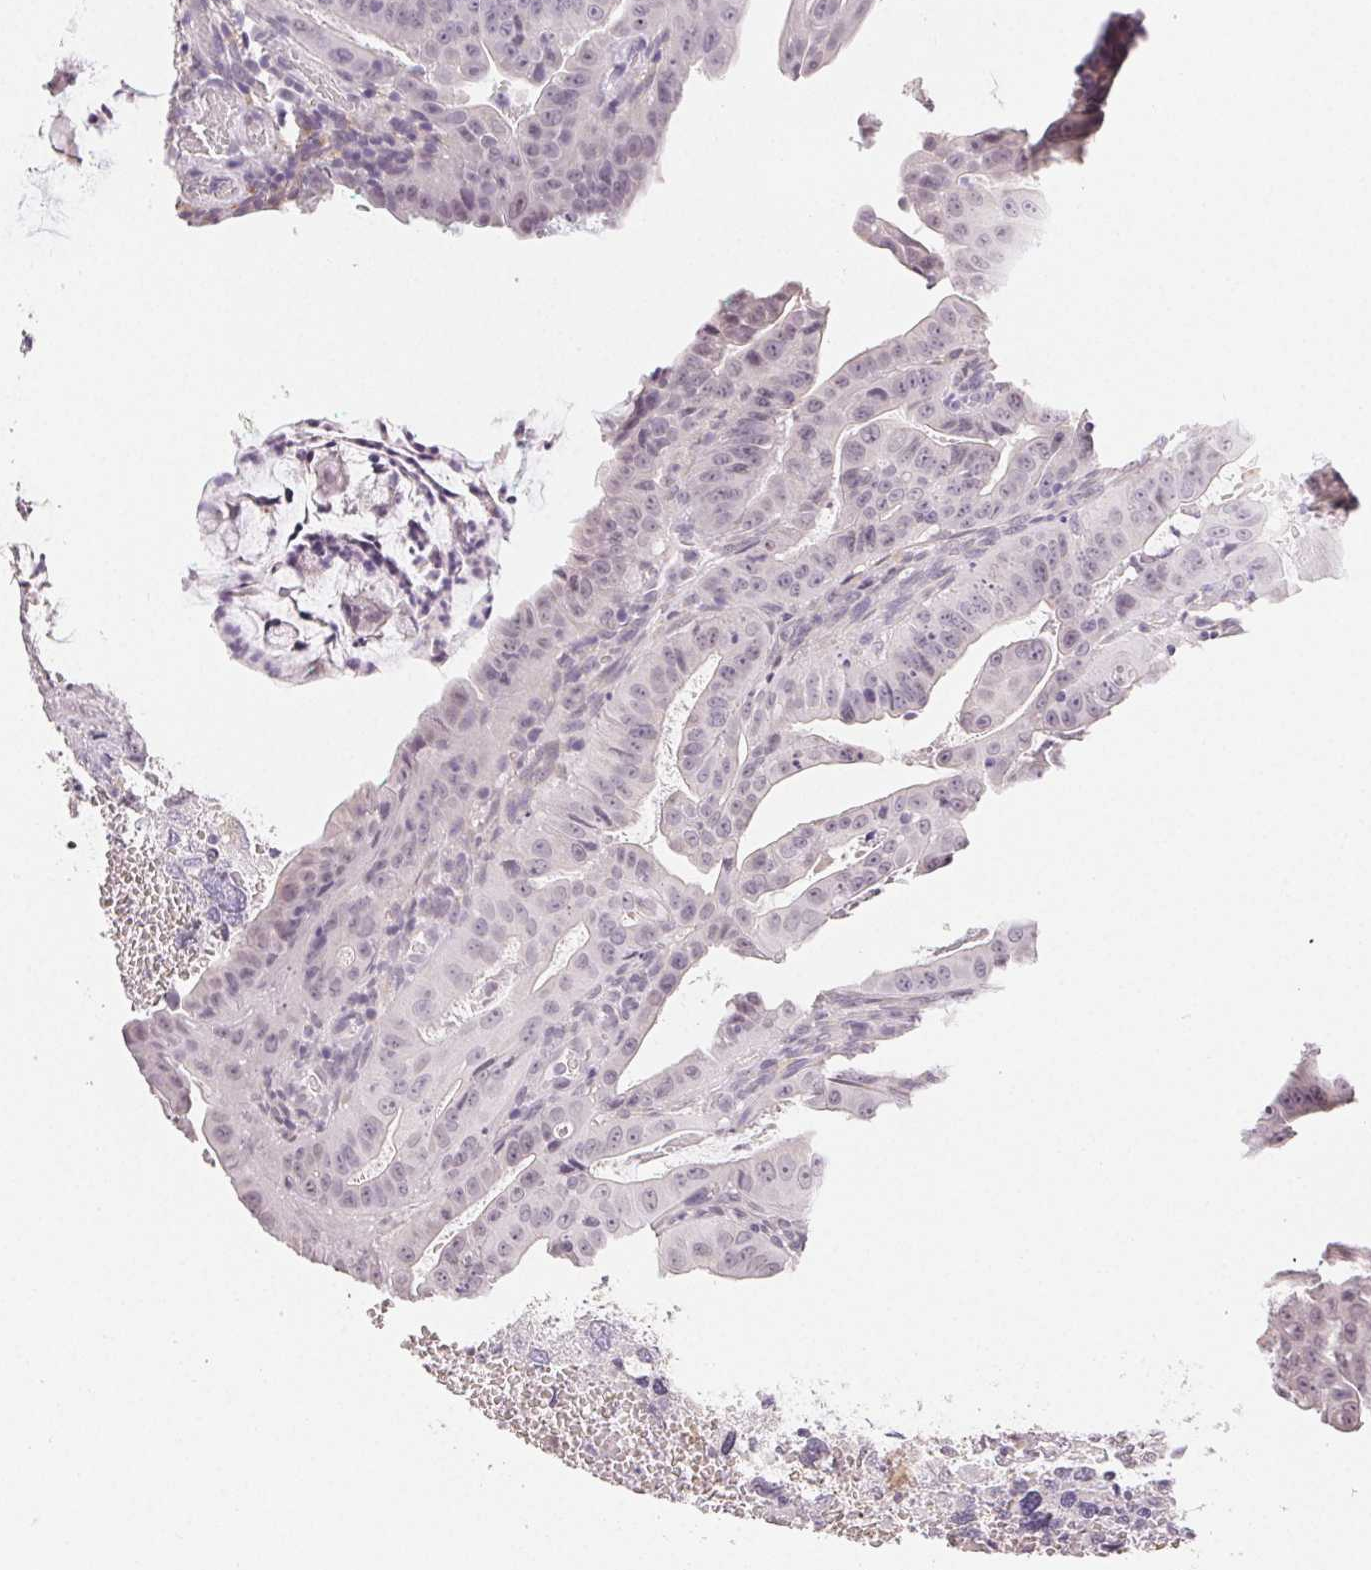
{"staining": {"intensity": "negative", "quantity": "none", "location": "none"}, "tissue": "colorectal cancer", "cell_type": "Tumor cells", "image_type": "cancer", "snomed": [{"axis": "morphology", "description": "Adenocarcinoma, NOS"}, {"axis": "topography", "description": "Colon"}], "caption": "The photomicrograph exhibits no staining of tumor cells in colorectal cancer (adenocarcinoma). Nuclei are stained in blue.", "gene": "TMEM174", "patient": {"sex": "male", "age": 33}}